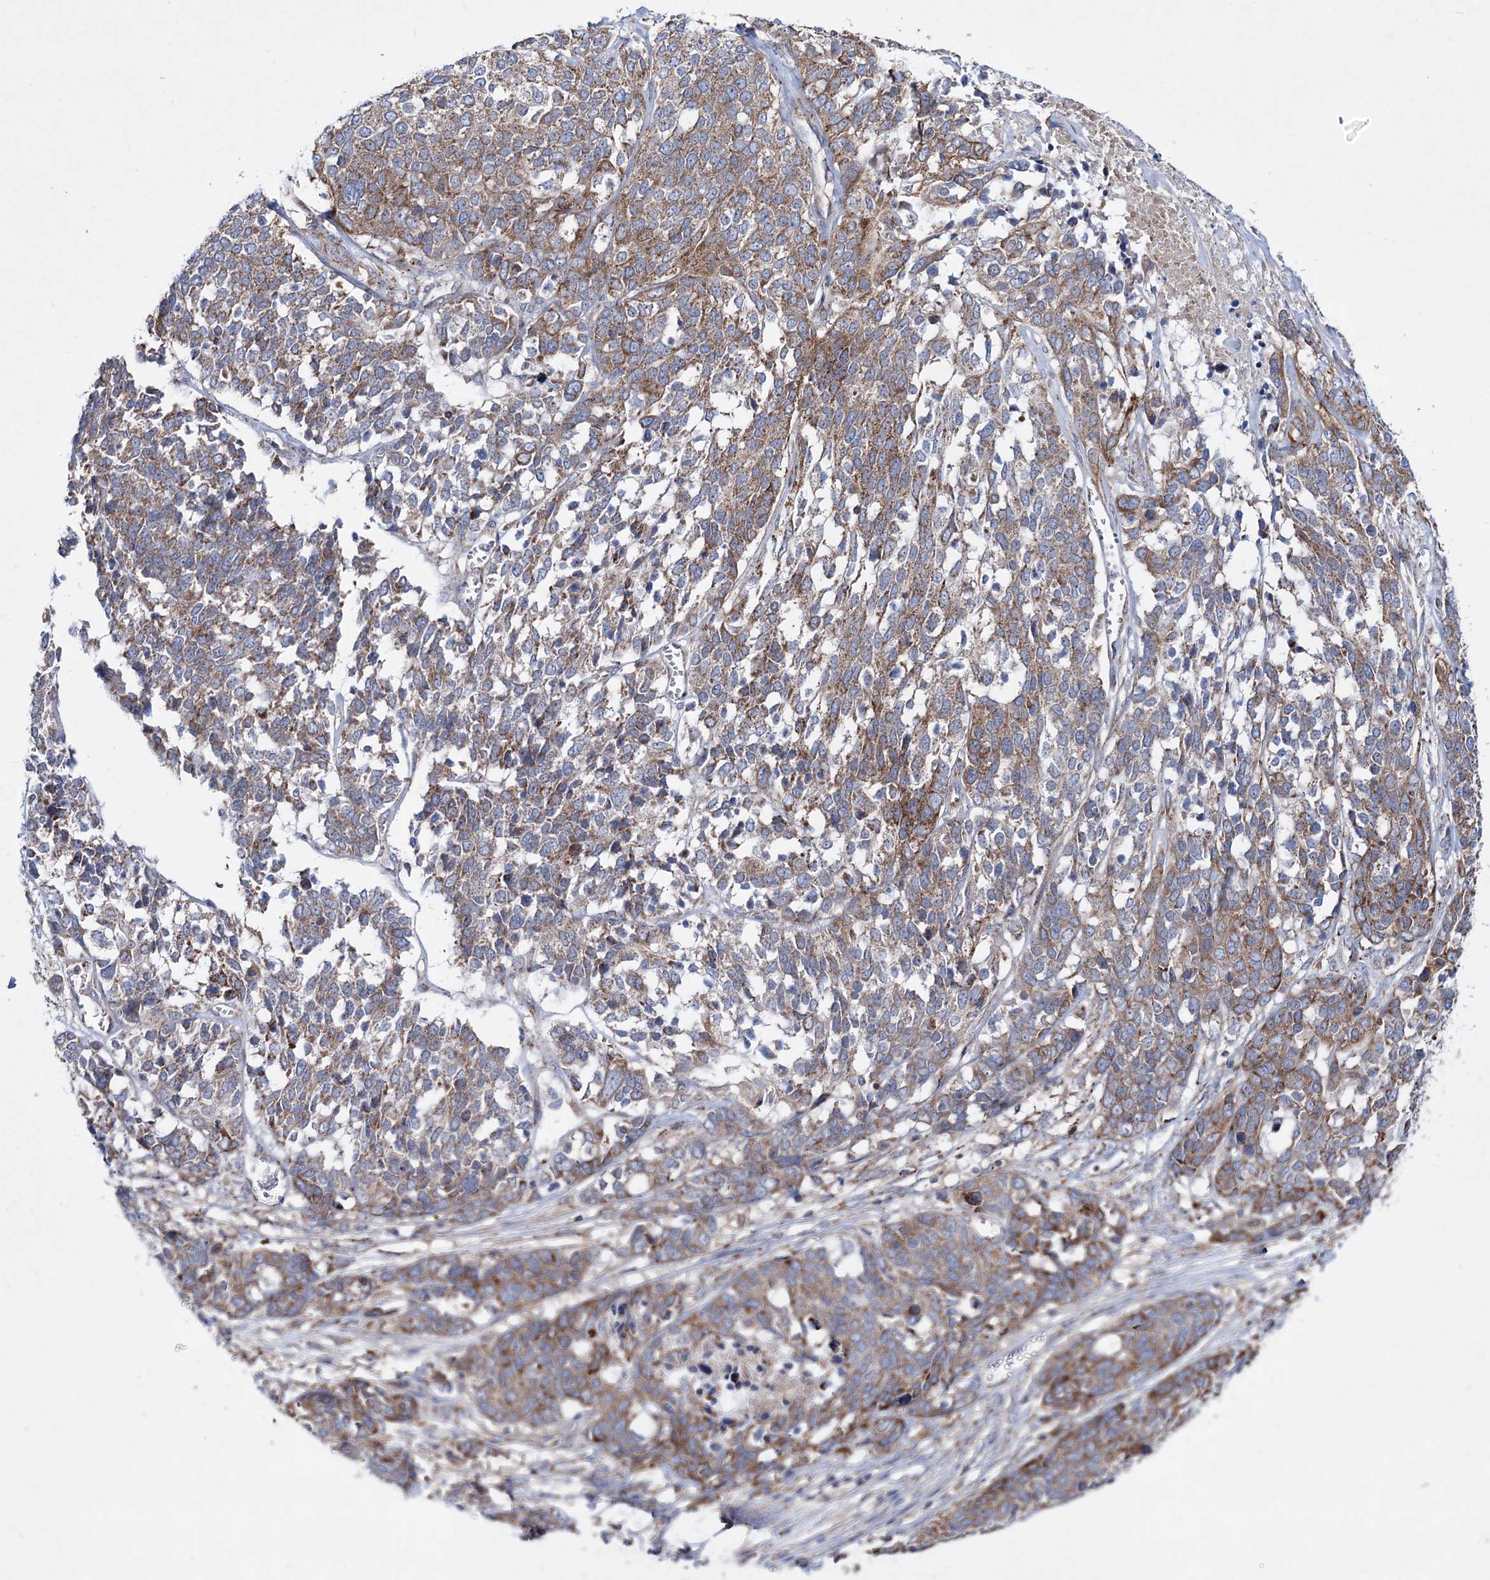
{"staining": {"intensity": "moderate", "quantity": ">75%", "location": "cytoplasmic/membranous"}, "tissue": "ovarian cancer", "cell_type": "Tumor cells", "image_type": "cancer", "snomed": [{"axis": "morphology", "description": "Cystadenocarcinoma, serous, NOS"}, {"axis": "topography", "description": "Ovary"}], "caption": "A histopathology image of human serous cystadenocarcinoma (ovarian) stained for a protein shows moderate cytoplasmic/membranous brown staining in tumor cells. The protein is stained brown, and the nuclei are stained in blue (DAB (3,3'-diaminobenzidine) IHC with brightfield microscopy, high magnification).", "gene": "NGLY1", "patient": {"sex": "female", "age": 44}}